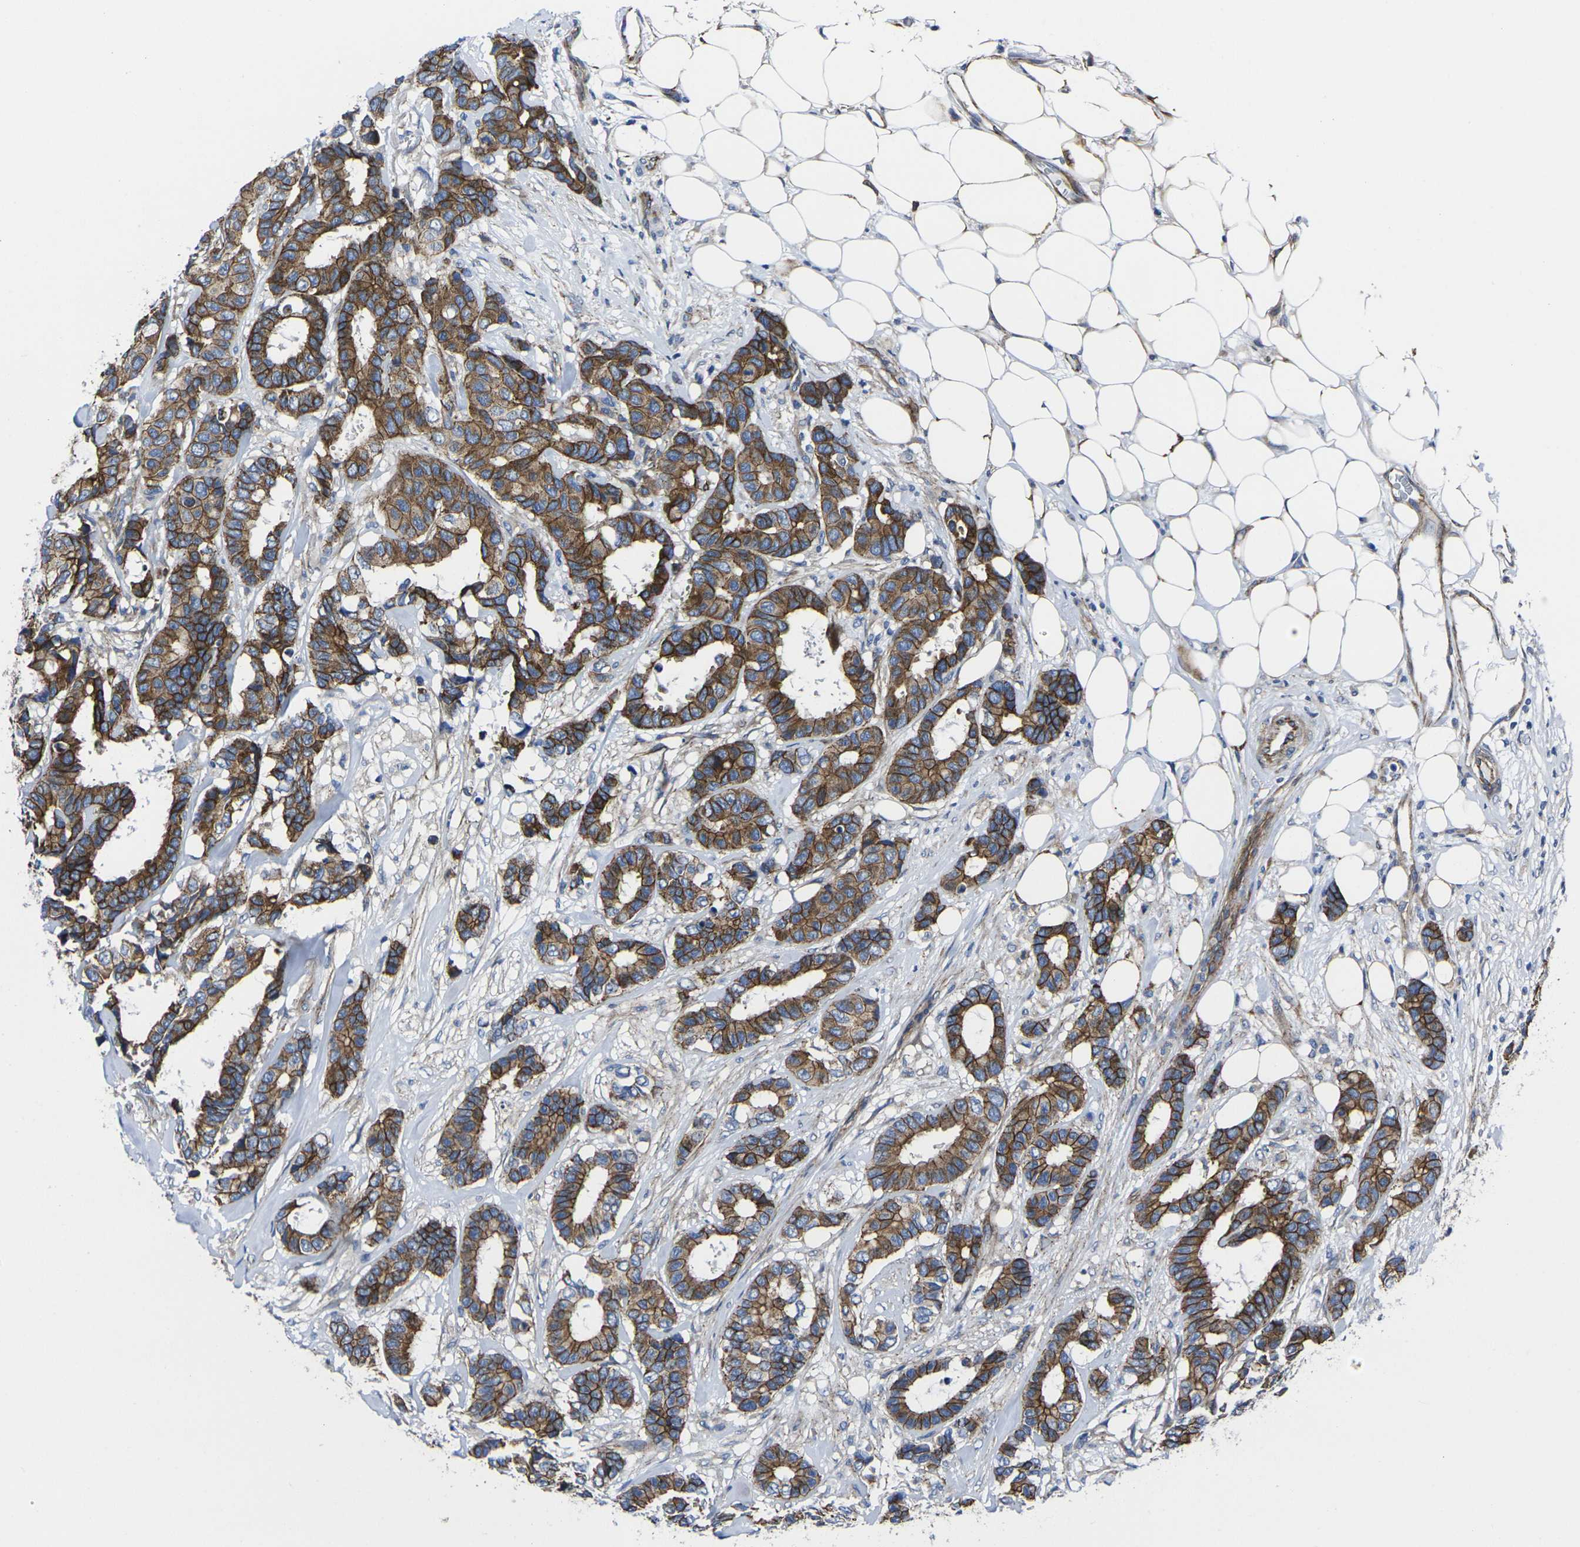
{"staining": {"intensity": "strong", "quantity": ">75%", "location": "cytoplasmic/membranous"}, "tissue": "breast cancer", "cell_type": "Tumor cells", "image_type": "cancer", "snomed": [{"axis": "morphology", "description": "Duct carcinoma"}, {"axis": "topography", "description": "Breast"}], "caption": "There is high levels of strong cytoplasmic/membranous staining in tumor cells of breast cancer, as demonstrated by immunohistochemical staining (brown color).", "gene": "NUMB", "patient": {"sex": "female", "age": 87}}